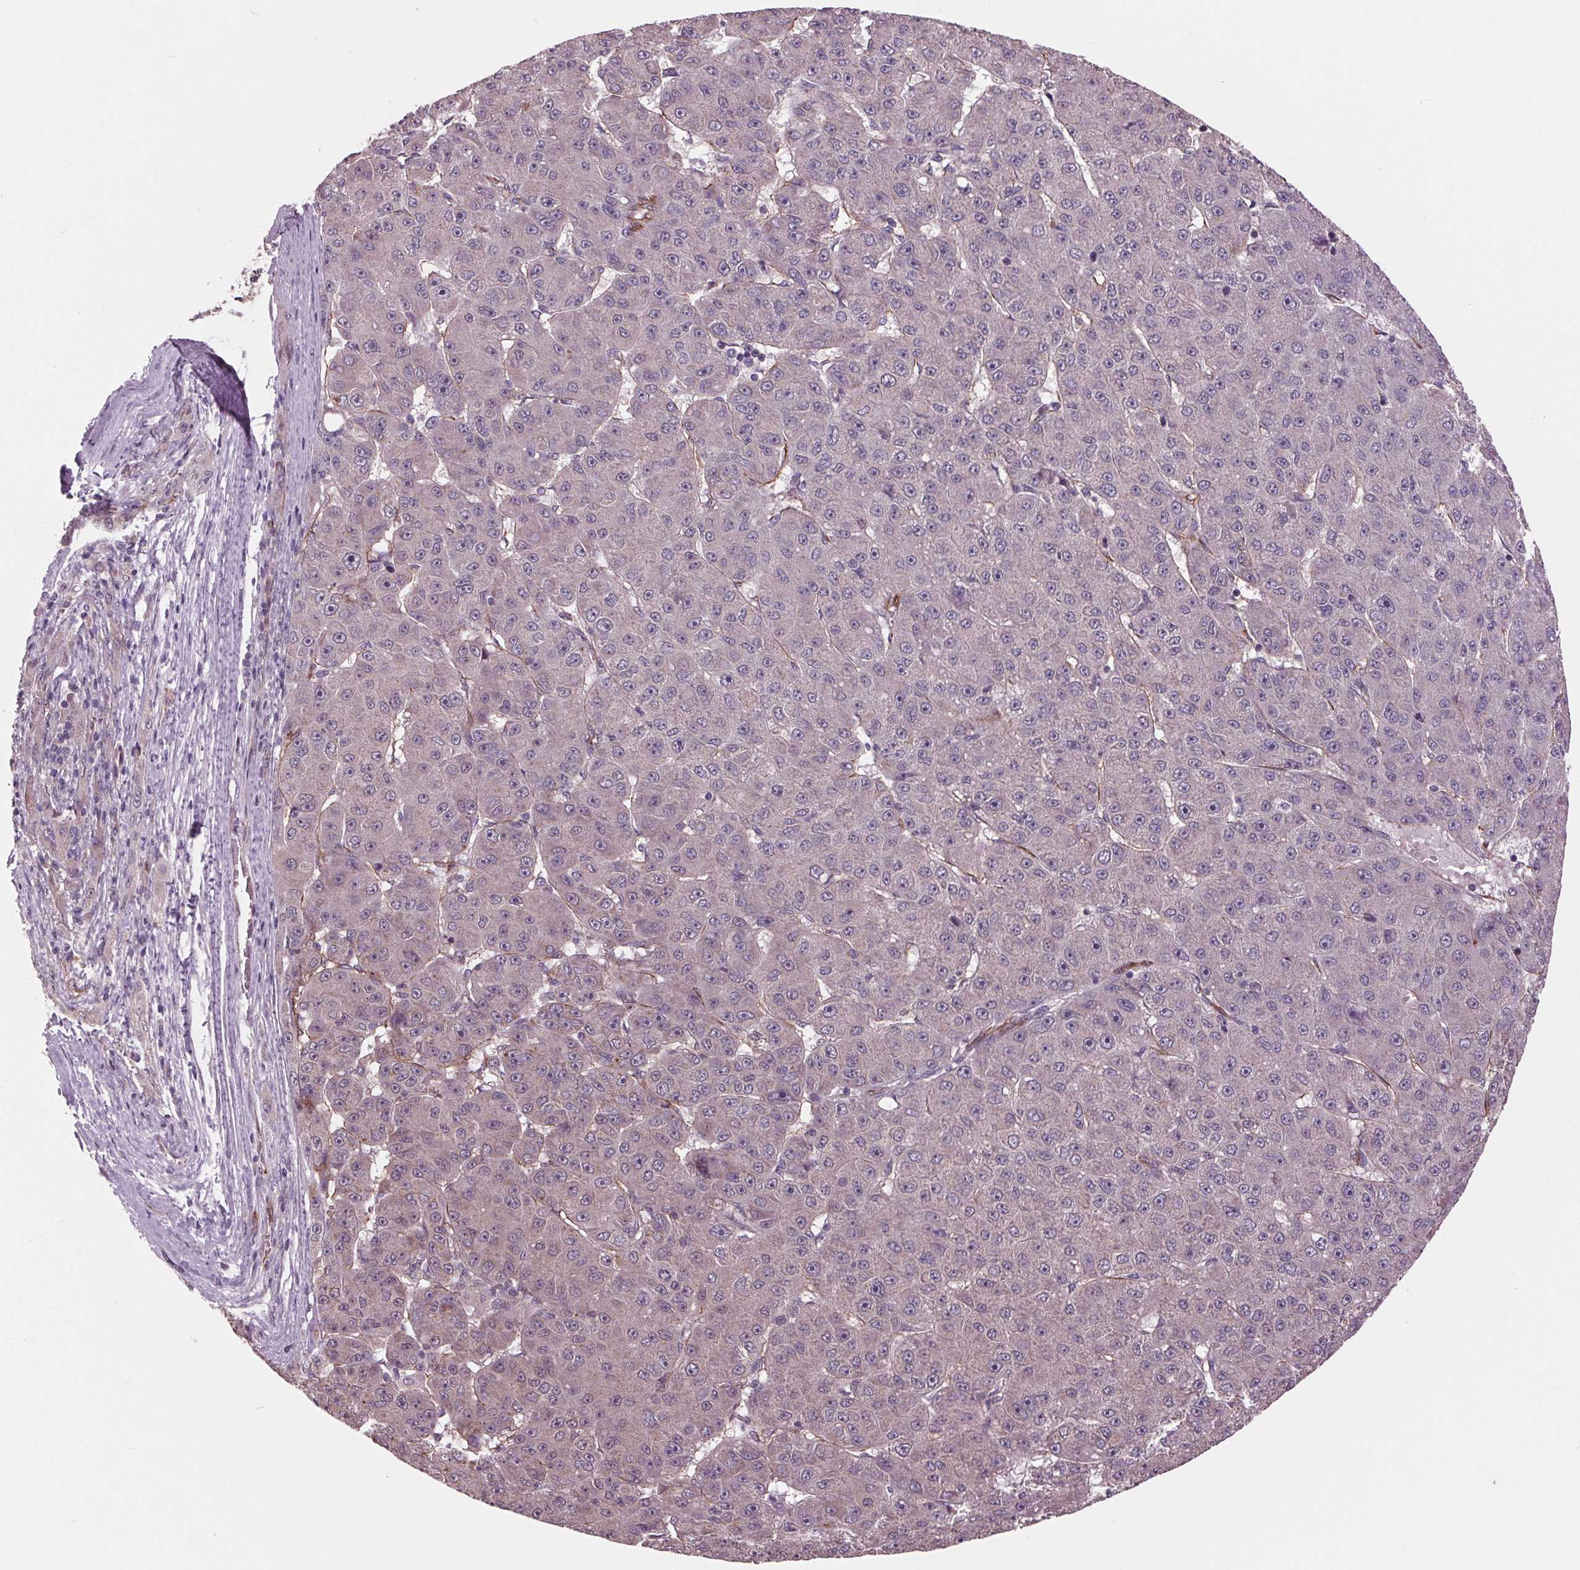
{"staining": {"intensity": "negative", "quantity": "none", "location": "none"}, "tissue": "liver cancer", "cell_type": "Tumor cells", "image_type": "cancer", "snomed": [{"axis": "morphology", "description": "Carcinoma, Hepatocellular, NOS"}, {"axis": "topography", "description": "Liver"}], "caption": "Tumor cells show no significant expression in liver cancer. (DAB immunohistochemistry (IHC) visualized using brightfield microscopy, high magnification).", "gene": "MAPK8", "patient": {"sex": "male", "age": 67}}